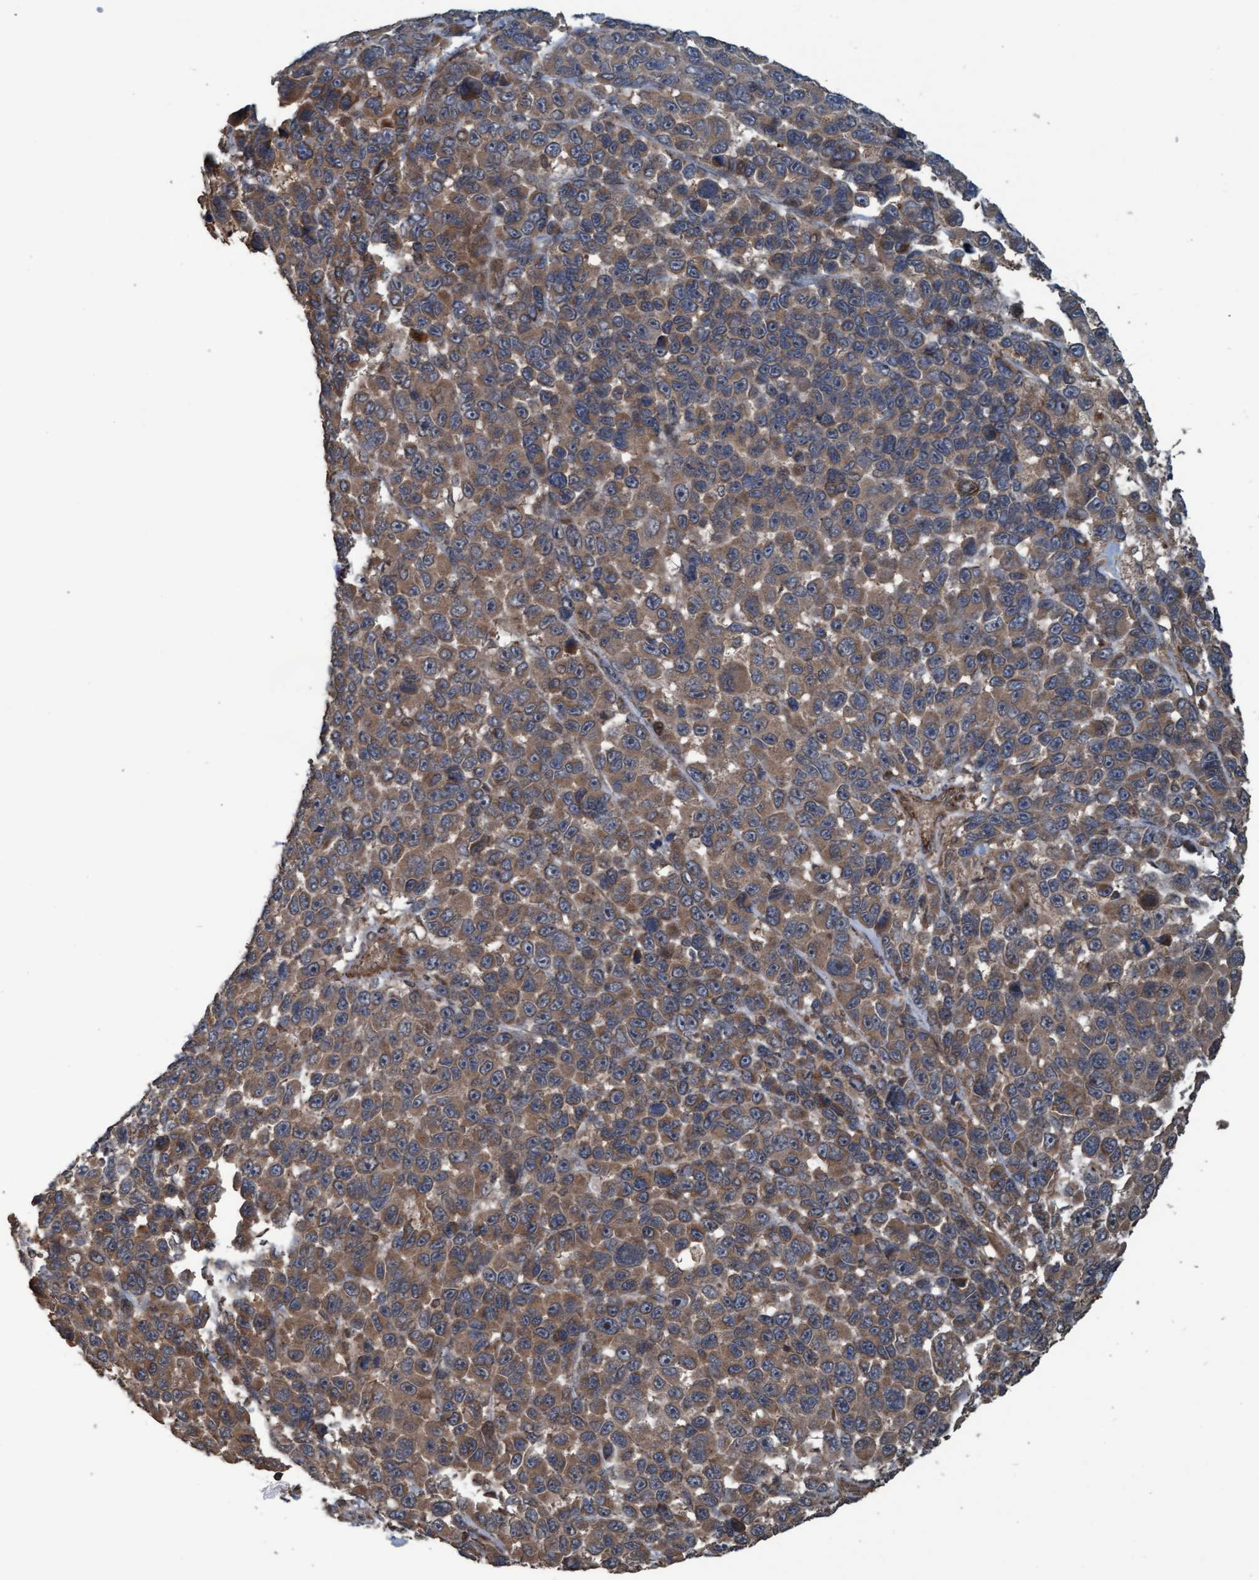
{"staining": {"intensity": "moderate", "quantity": ">75%", "location": "cytoplasmic/membranous"}, "tissue": "melanoma", "cell_type": "Tumor cells", "image_type": "cancer", "snomed": [{"axis": "morphology", "description": "Malignant melanoma, NOS"}, {"axis": "topography", "description": "Skin"}], "caption": "This micrograph shows immunohistochemistry (IHC) staining of malignant melanoma, with medium moderate cytoplasmic/membranous expression in approximately >75% of tumor cells.", "gene": "GGT6", "patient": {"sex": "male", "age": 53}}